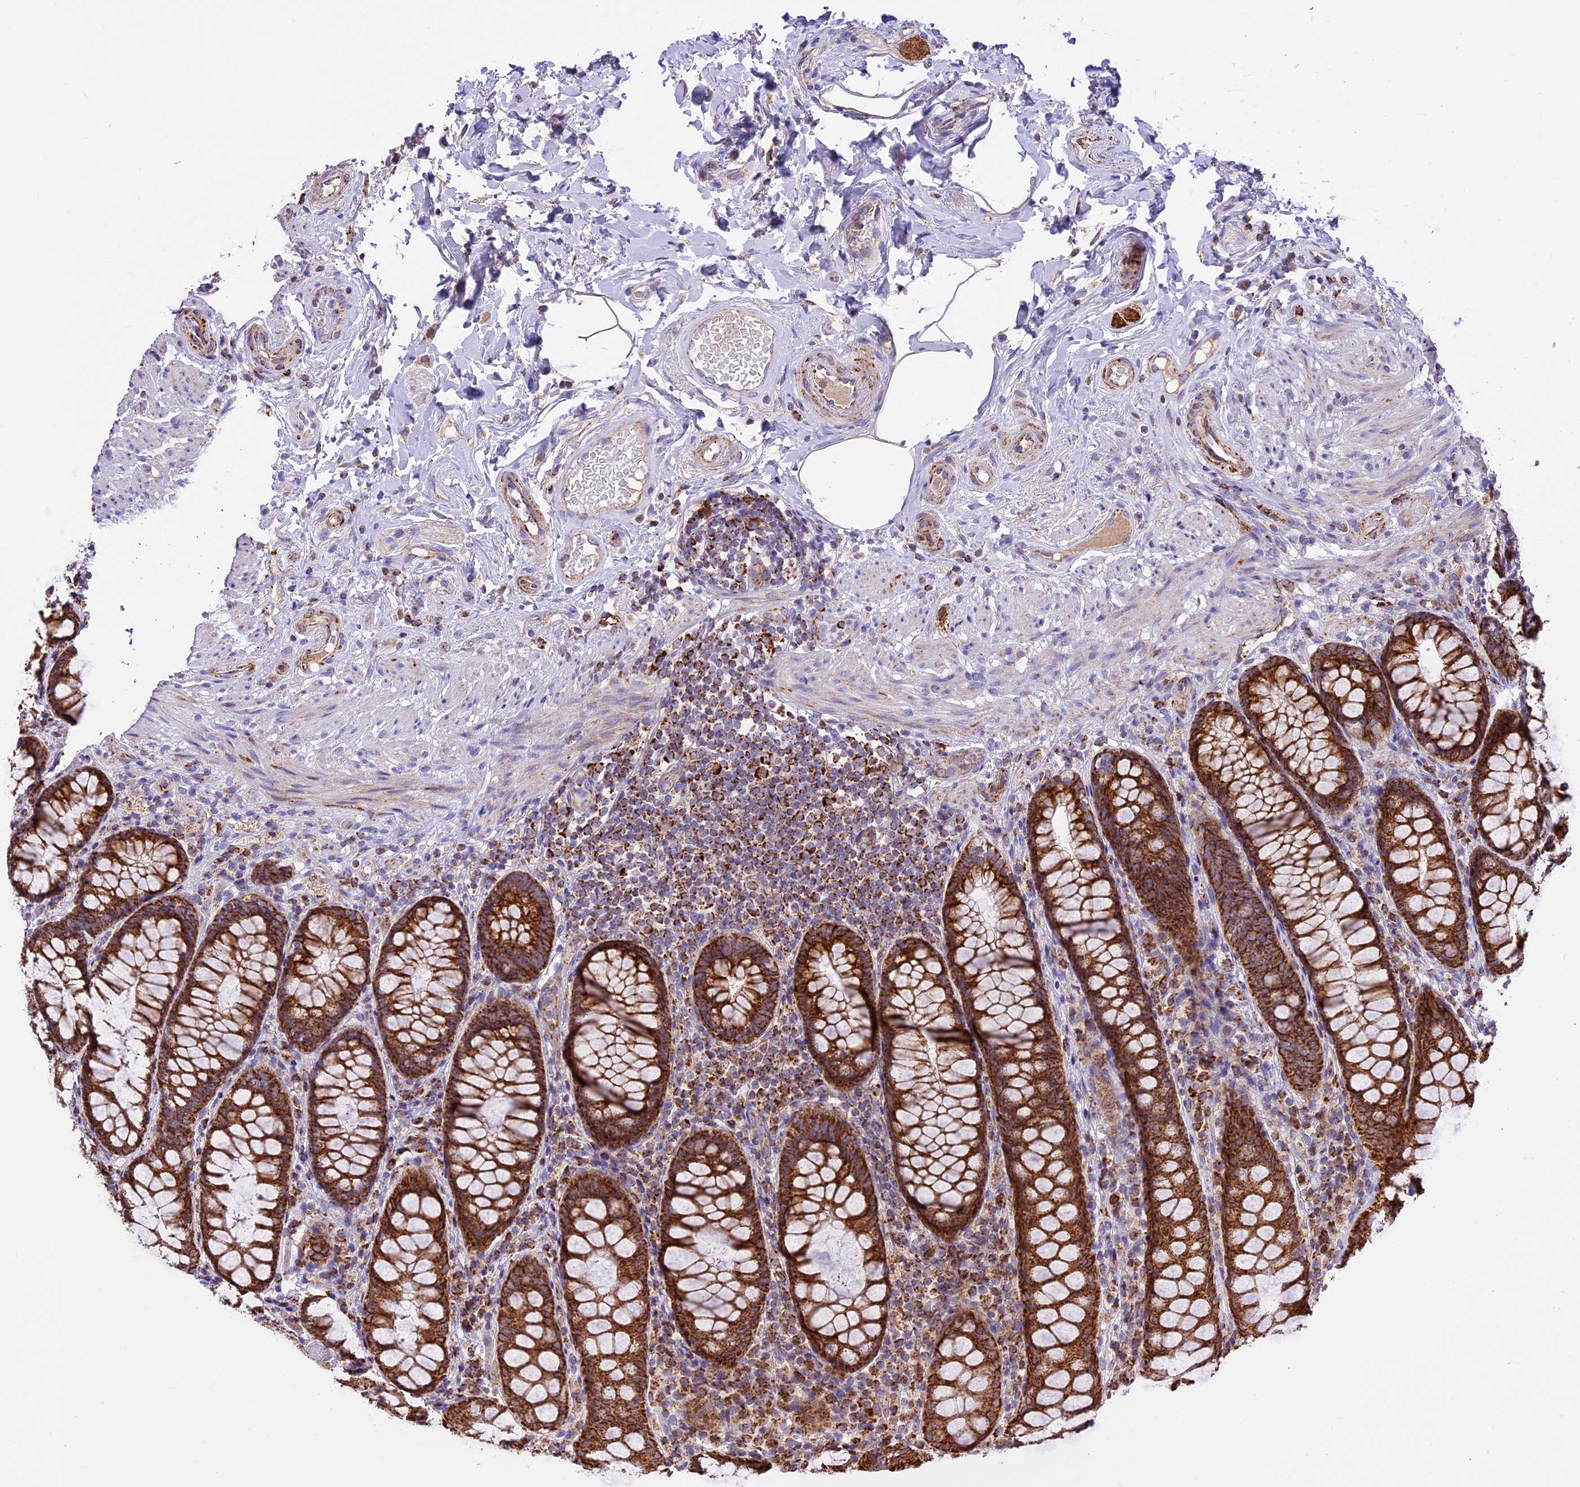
{"staining": {"intensity": "strong", "quantity": ">75%", "location": "cytoplasmic/membranous"}, "tissue": "rectum", "cell_type": "Glandular cells", "image_type": "normal", "snomed": [{"axis": "morphology", "description": "Normal tissue, NOS"}, {"axis": "topography", "description": "Rectum"}], "caption": "Immunohistochemical staining of normal human rectum exhibits >75% levels of strong cytoplasmic/membranous protein expression in approximately >75% of glandular cells.", "gene": "COX17", "patient": {"sex": "male", "age": 83}}